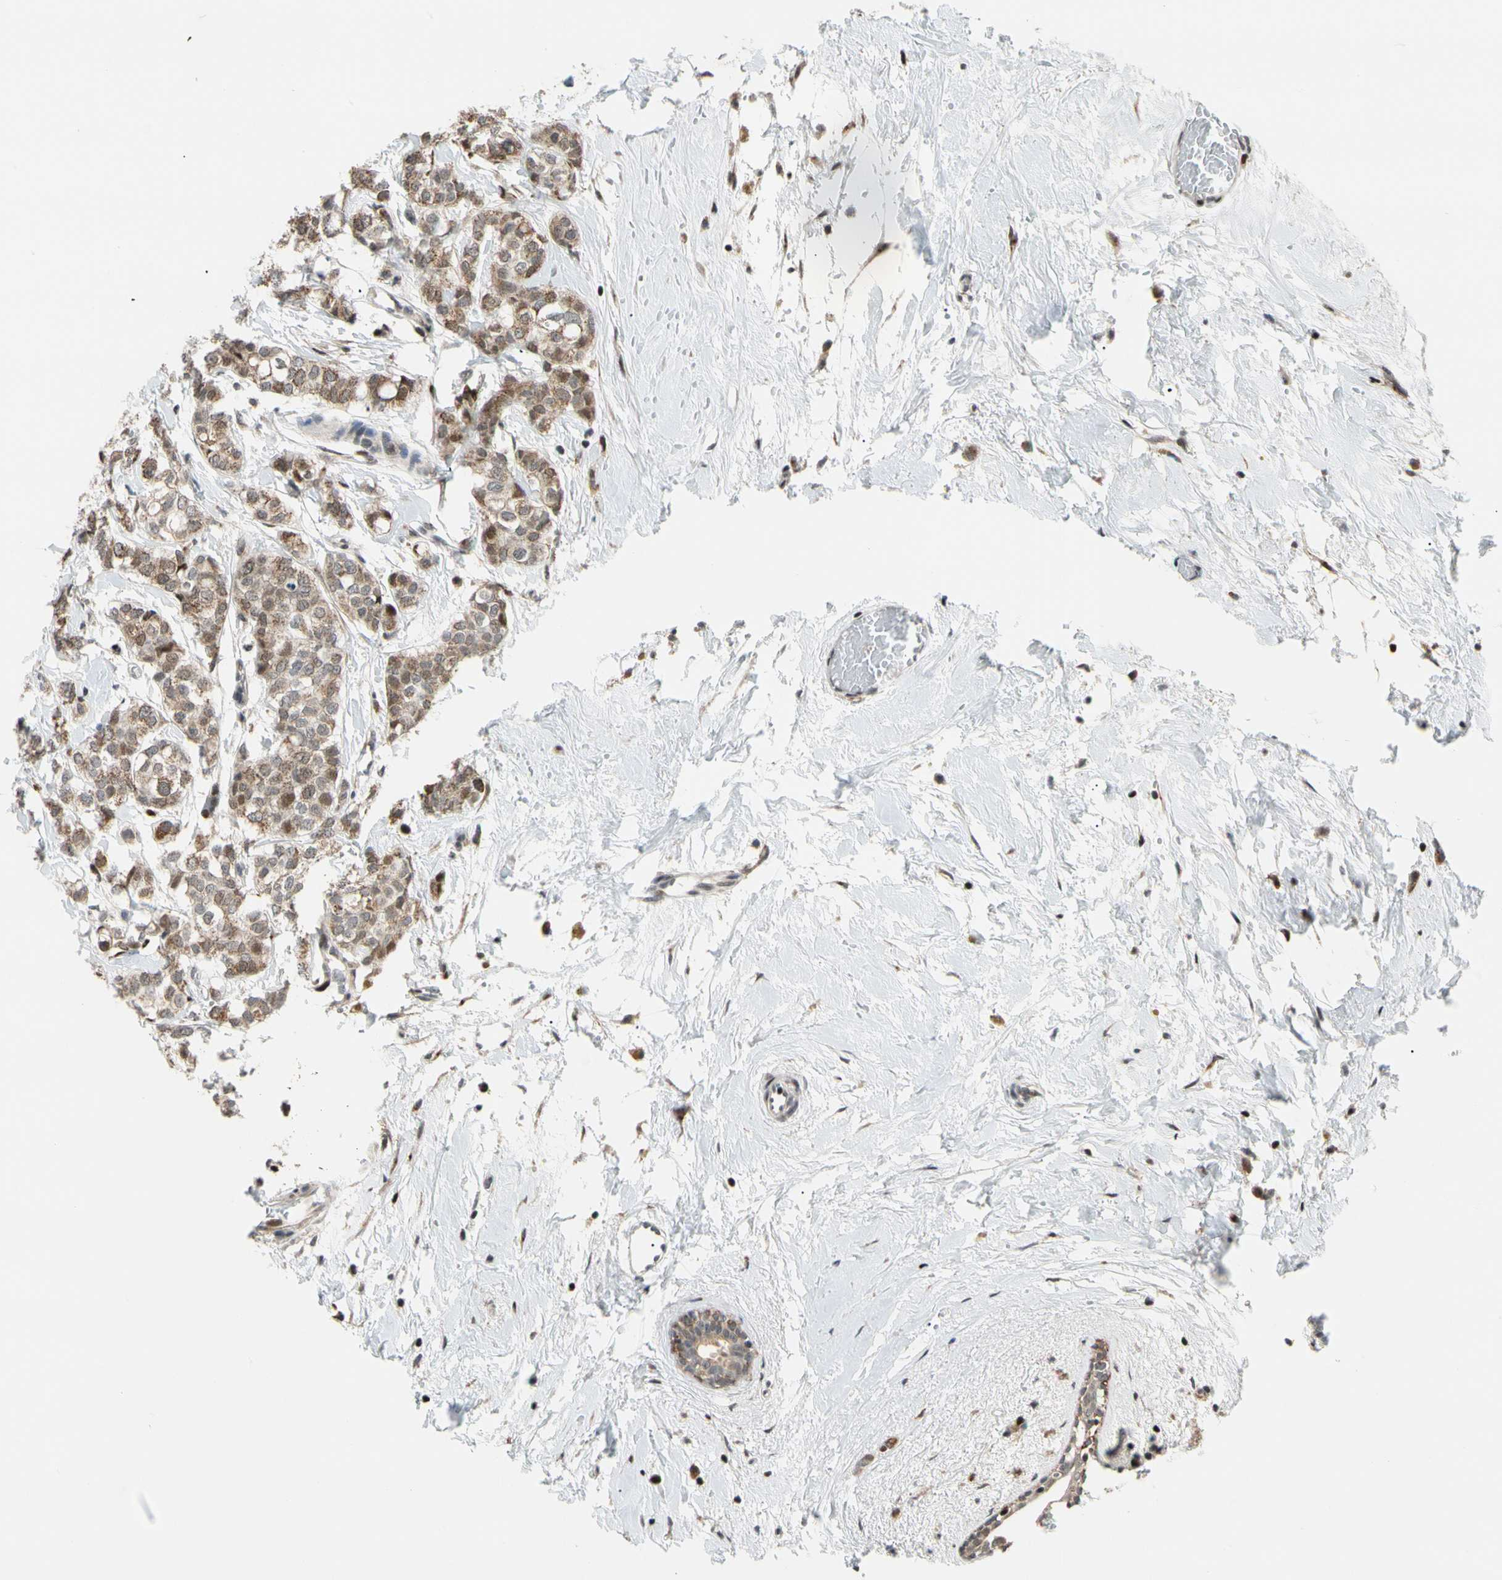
{"staining": {"intensity": "moderate", "quantity": ">75%", "location": "cytoplasmic/membranous"}, "tissue": "breast cancer", "cell_type": "Tumor cells", "image_type": "cancer", "snomed": [{"axis": "morphology", "description": "Lobular carcinoma"}, {"axis": "topography", "description": "Breast"}], "caption": "Immunohistochemistry of human breast lobular carcinoma demonstrates medium levels of moderate cytoplasmic/membranous positivity in approximately >75% of tumor cells.", "gene": "E2F1", "patient": {"sex": "female", "age": 60}}